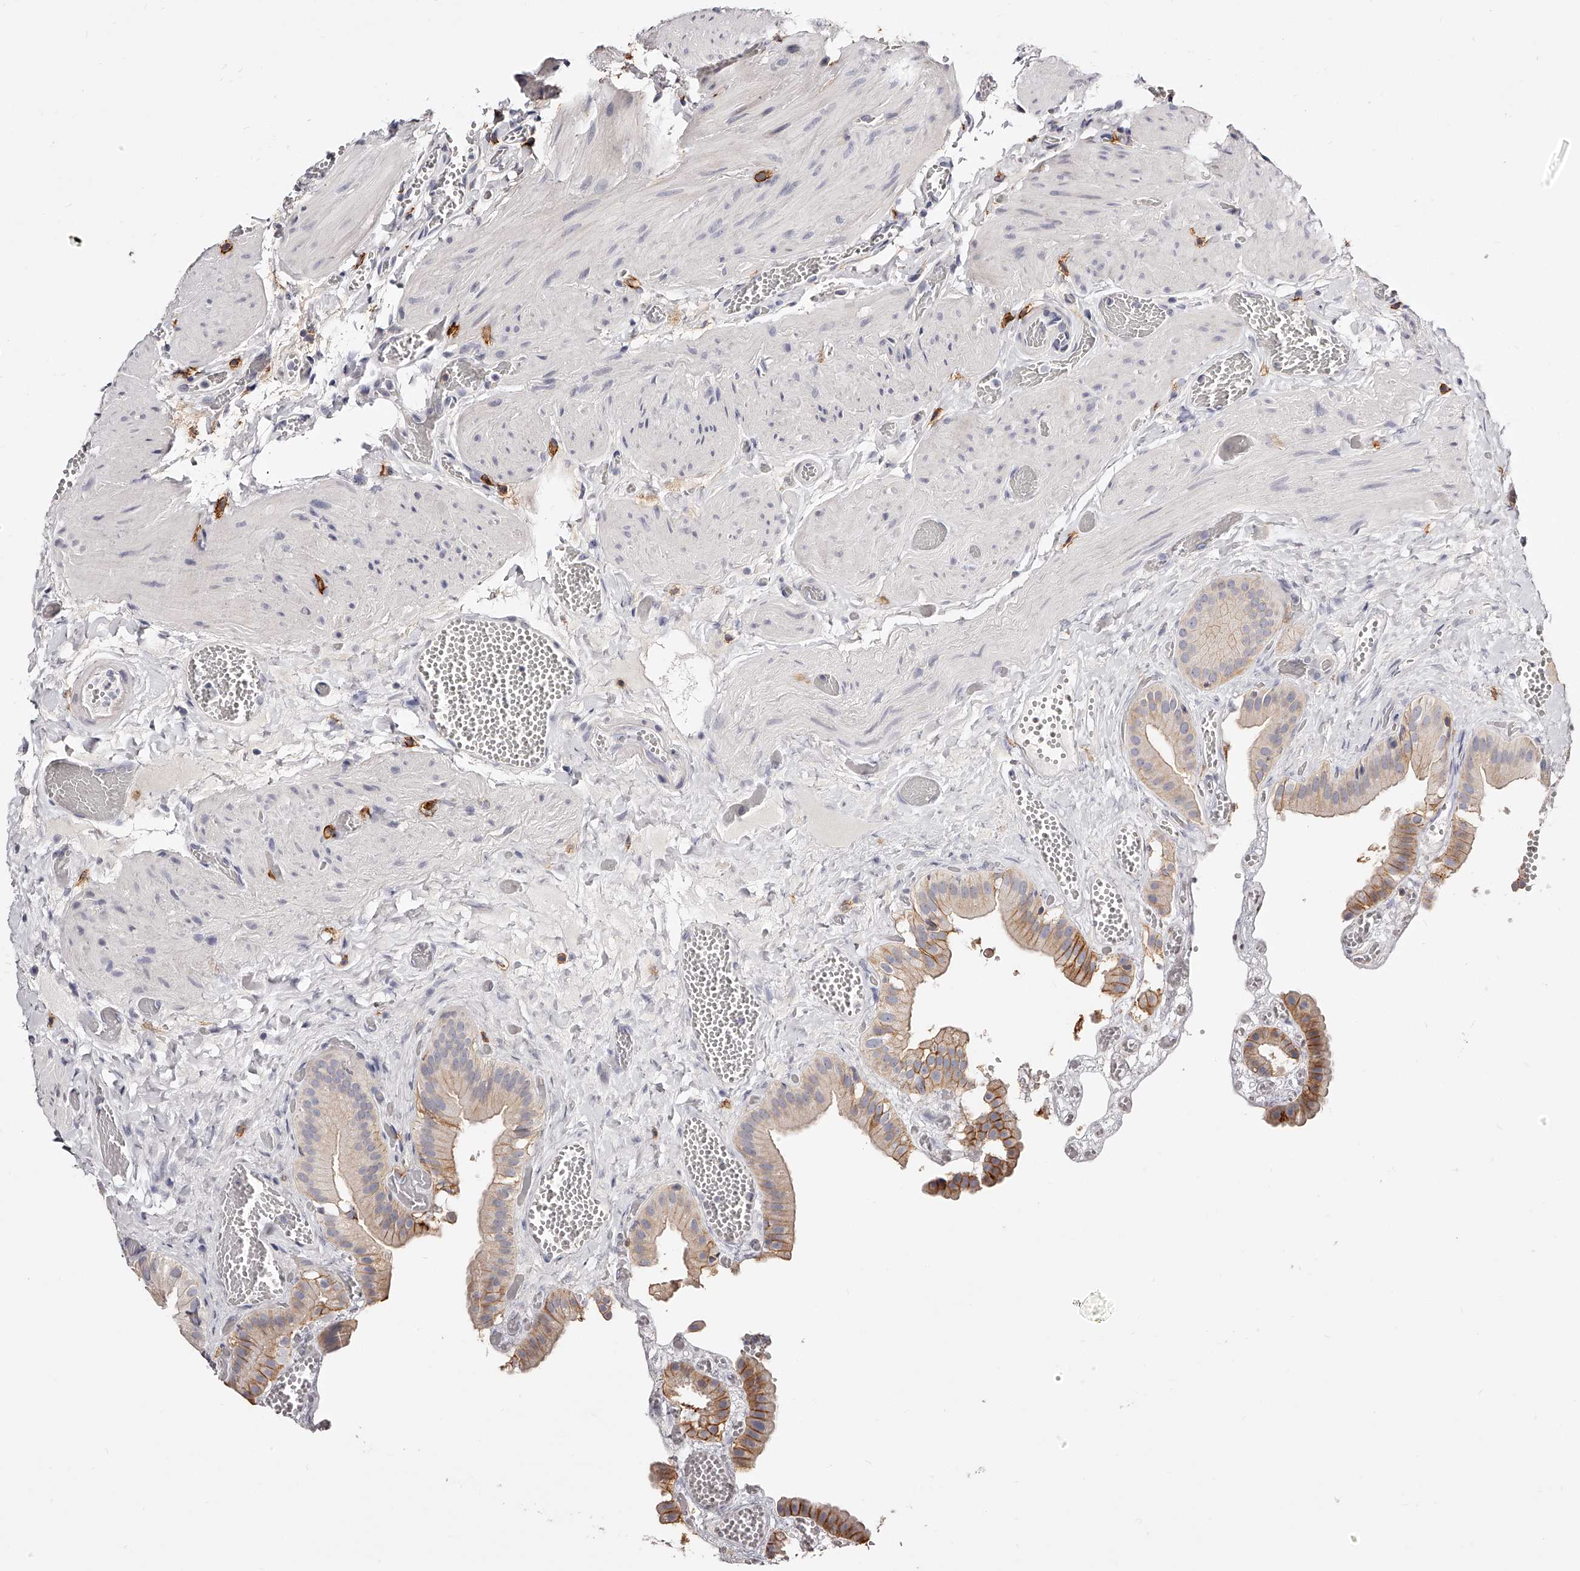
{"staining": {"intensity": "moderate", "quantity": "<25%", "location": "cytoplasmic/membranous"}, "tissue": "gallbladder", "cell_type": "Glandular cells", "image_type": "normal", "snomed": [{"axis": "morphology", "description": "Normal tissue, NOS"}, {"axis": "topography", "description": "Gallbladder"}], "caption": "Moderate cytoplasmic/membranous protein expression is present in about <25% of glandular cells in gallbladder. (Stains: DAB in brown, nuclei in blue, Microscopy: brightfield microscopy at high magnification).", "gene": "CD82", "patient": {"sex": "female", "age": 64}}